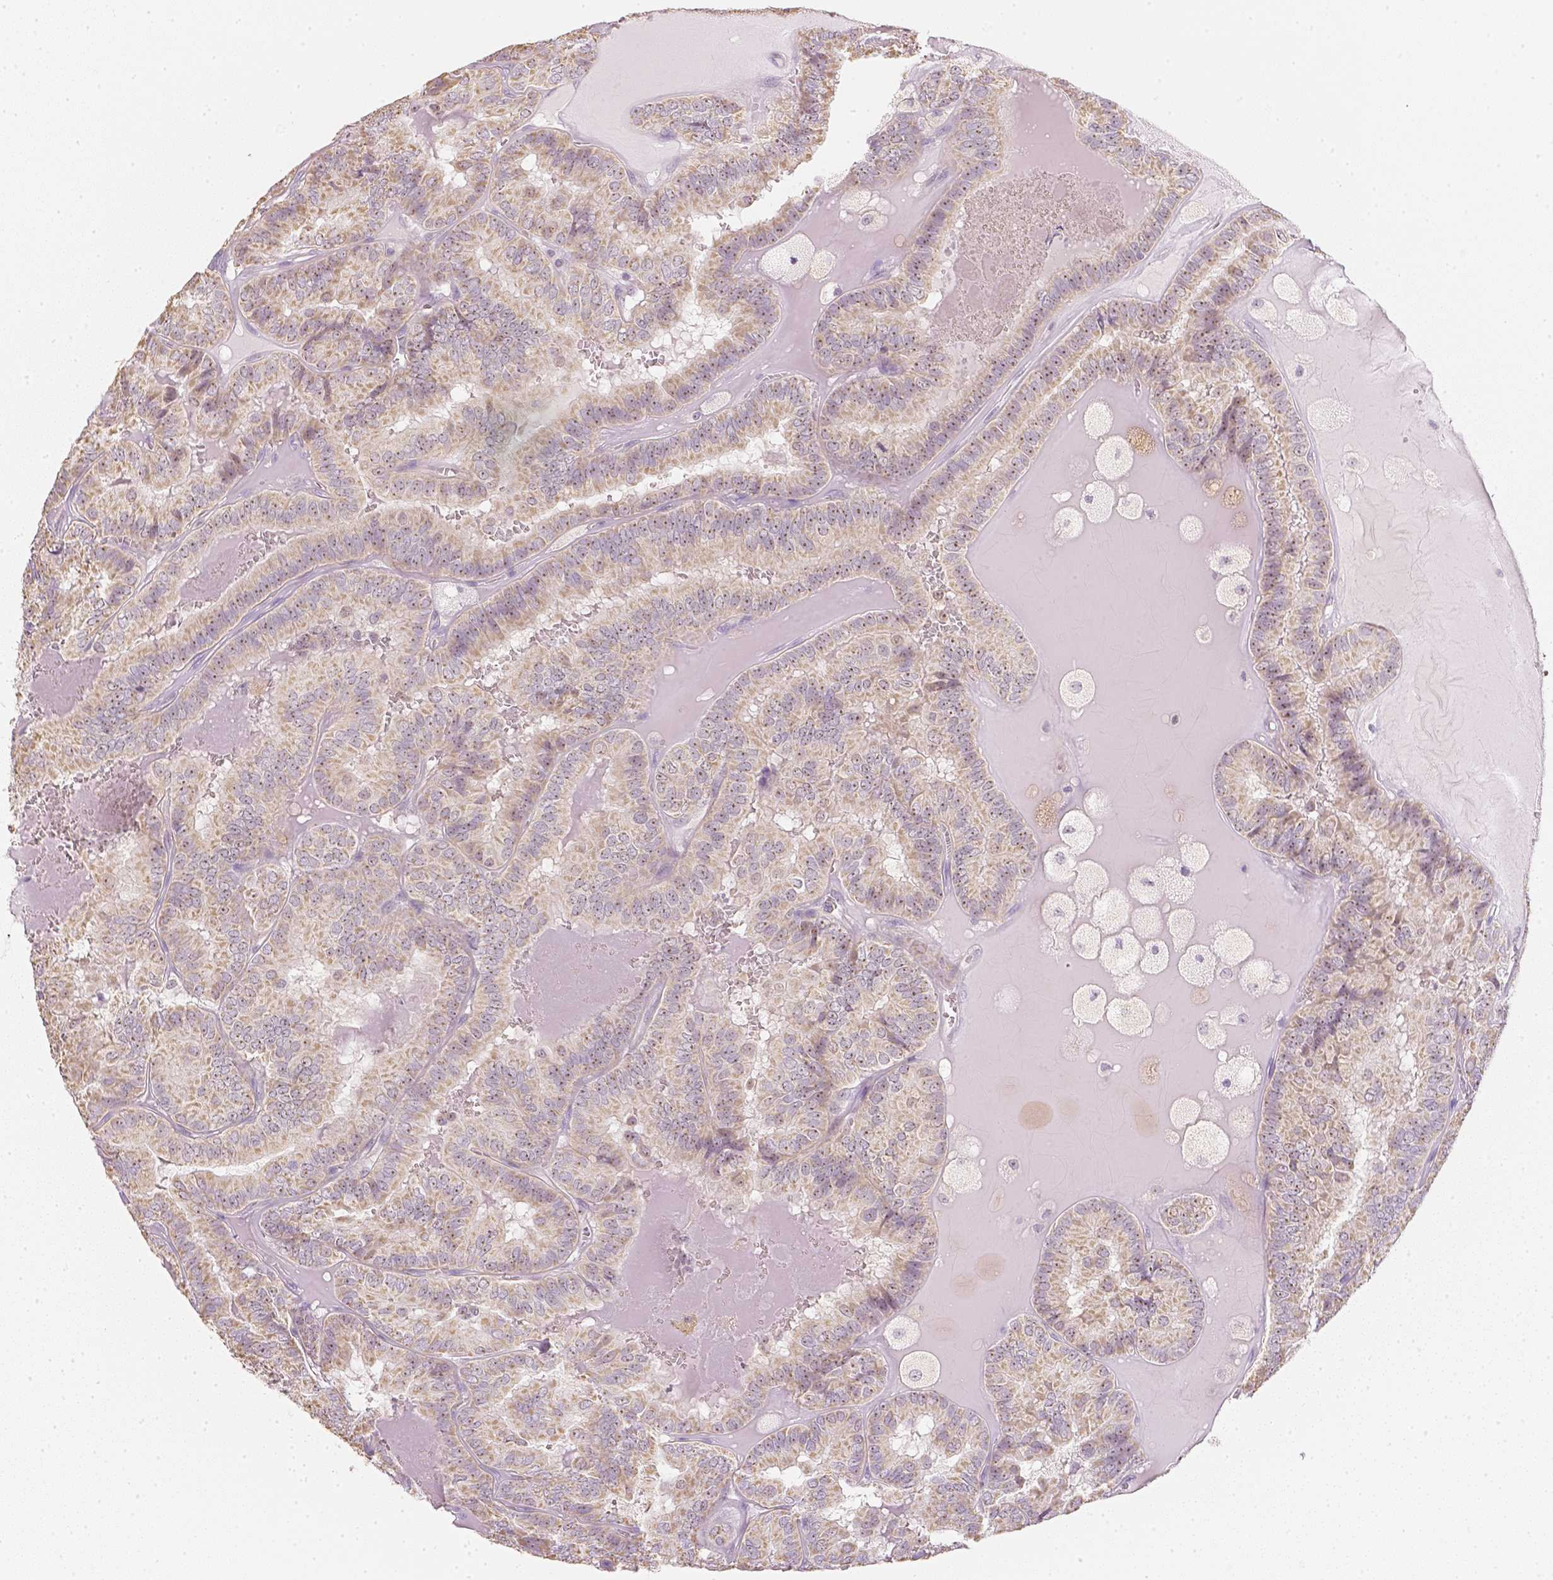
{"staining": {"intensity": "moderate", "quantity": ">75%", "location": "cytoplasmic/membranous,nuclear"}, "tissue": "thyroid cancer", "cell_type": "Tumor cells", "image_type": "cancer", "snomed": [{"axis": "morphology", "description": "Papillary adenocarcinoma, NOS"}, {"axis": "topography", "description": "Thyroid gland"}], "caption": "A brown stain shows moderate cytoplasmic/membranous and nuclear positivity of a protein in human papillary adenocarcinoma (thyroid) tumor cells. Nuclei are stained in blue.", "gene": "NVL", "patient": {"sex": "female", "age": 75}}